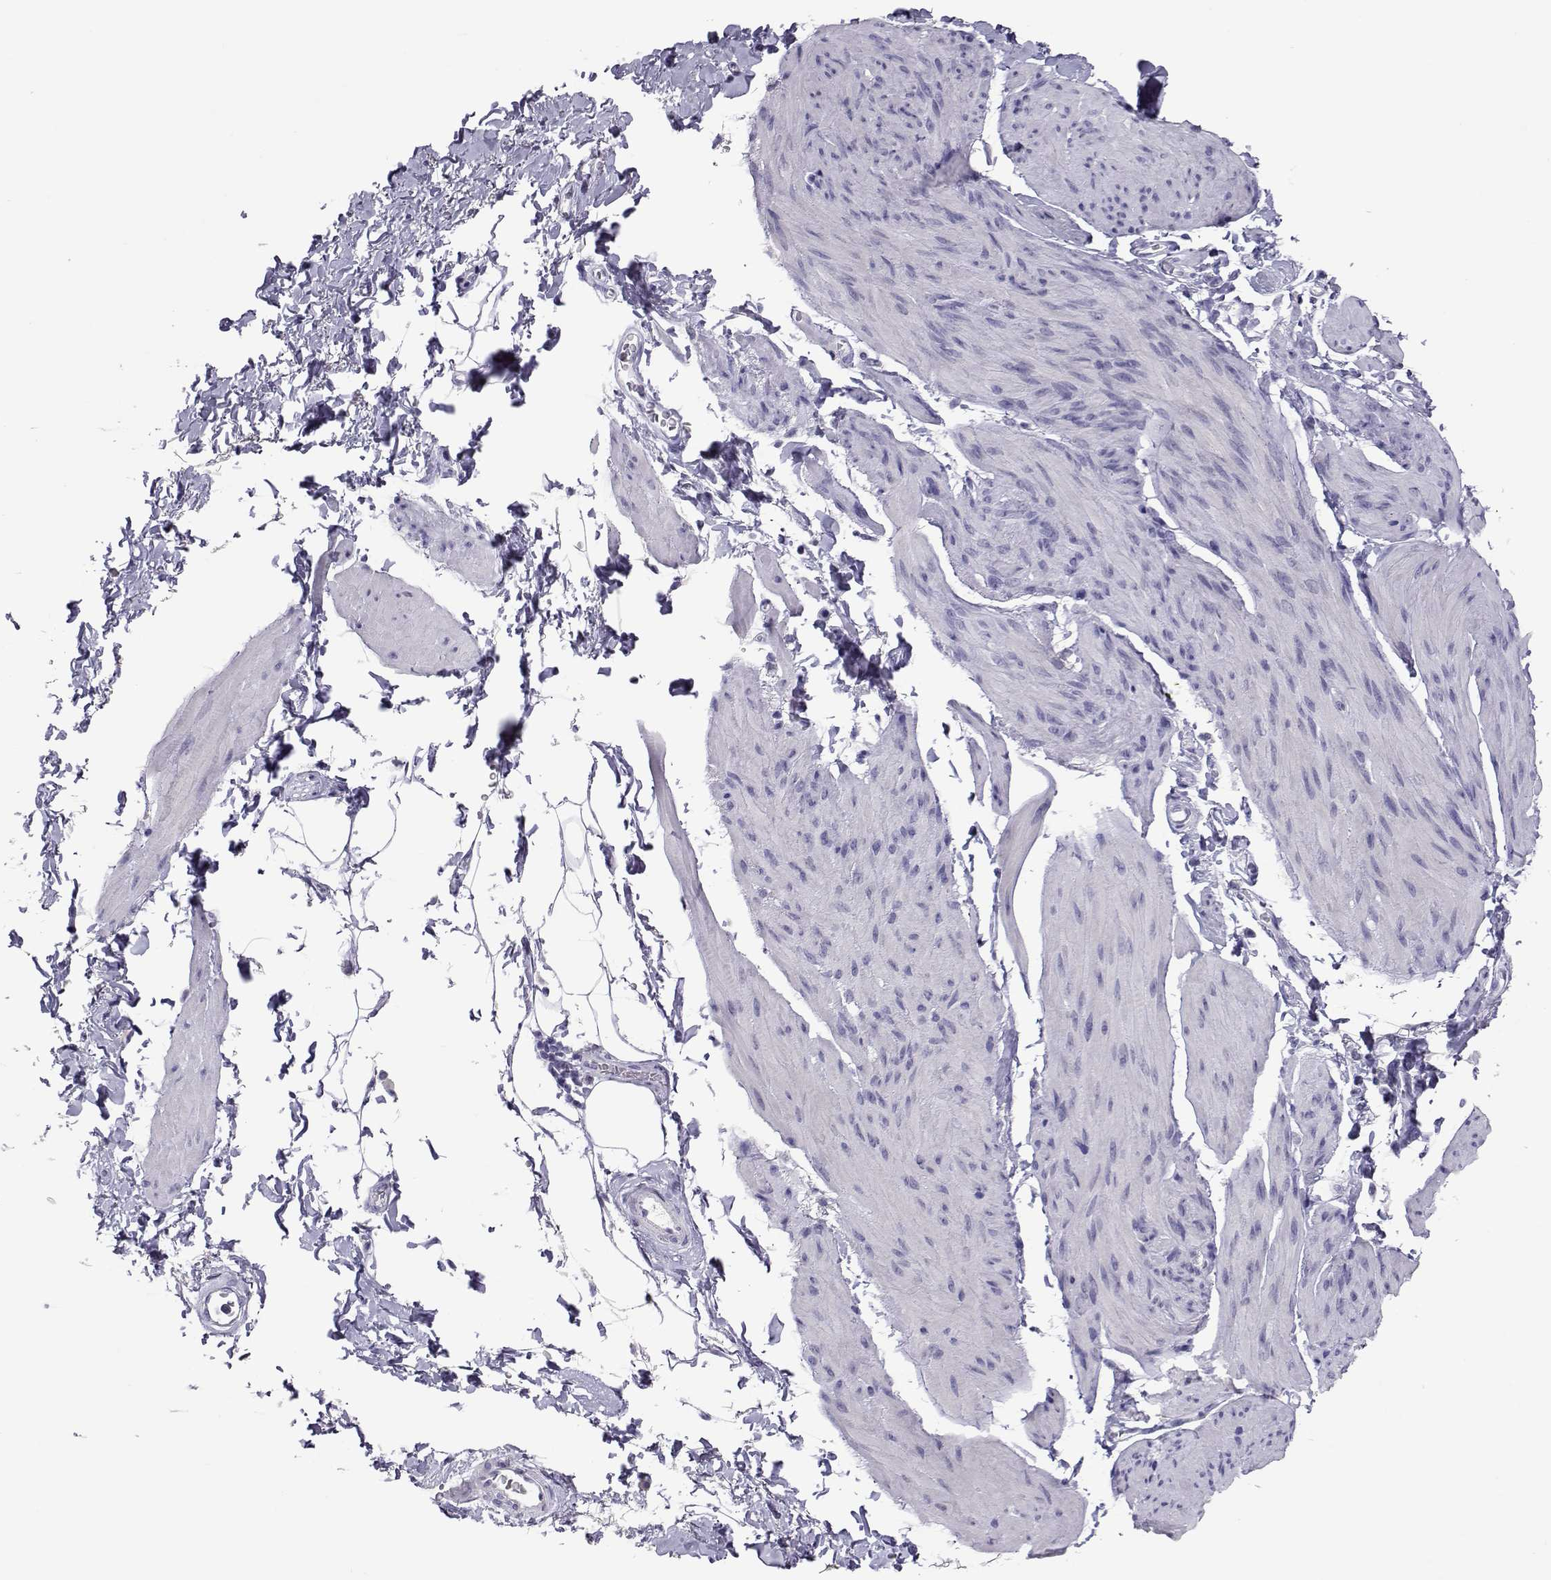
{"staining": {"intensity": "negative", "quantity": "none", "location": "none"}, "tissue": "smooth muscle", "cell_type": "Smooth muscle cells", "image_type": "normal", "snomed": [{"axis": "morphology", "description": "Normal tissue, NOS"}, {"axis": "topography", "description": "Adipose tissue"}, {"axis": "topography", "description": "Smooth muscle"}, {"axis": "topography", "description": "Peripheral nerve tissue"}], "caption": "The histopathology image demonstrates no staining of smooth muscle cells in unremarkable smooth muscle.", "gene": "PMCH", "patient": {"sex": "male", "age": 83}}